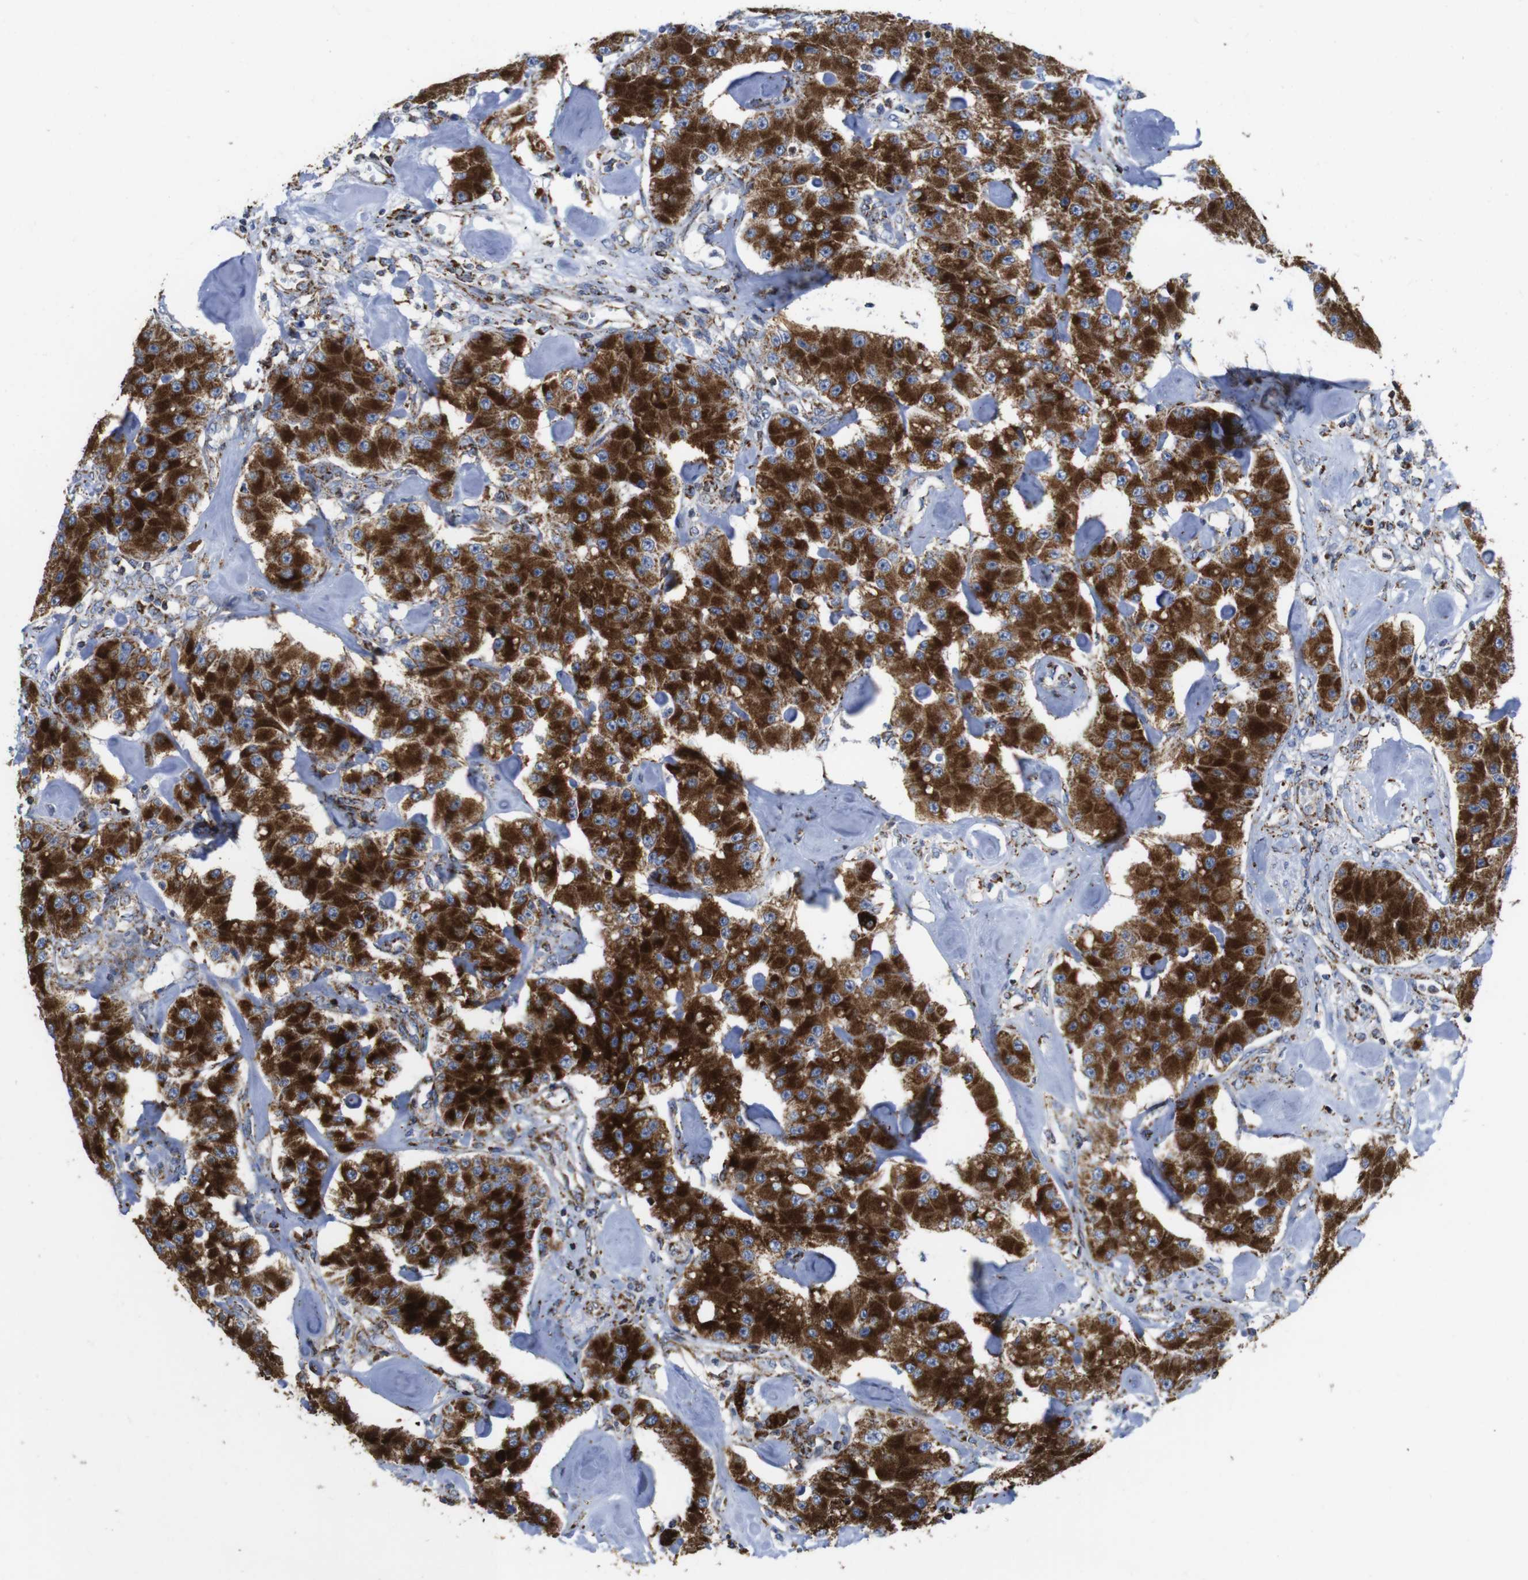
{"staining": {"intensity": "strong", "quantity": ">75%", "location": "cytoplasmic/membranous"}, "tissue": "carcinoid", "cell_type": "Tumor cells", "image_type": "cancer", "snomed": [{"axis": "morphology", "description": "Carcinoid, malignant, NOS"}, {"axis": "topography", "description": "Pancreas"}], "caption": "Immunohistochemical staining of carcinoid (malignant) reveals strong cytoplasmic/membranous protein expression in about >75% of tumor cells. The staining was performed using DAB (3,3'-diaminobenzidine) to visualize the protein expression in brown, while the nuclei were stained in blue with hematoxylin (Magnification: 20x).", "gene": "TMEM192", "patient": {"sex": "male", "age": 41}}